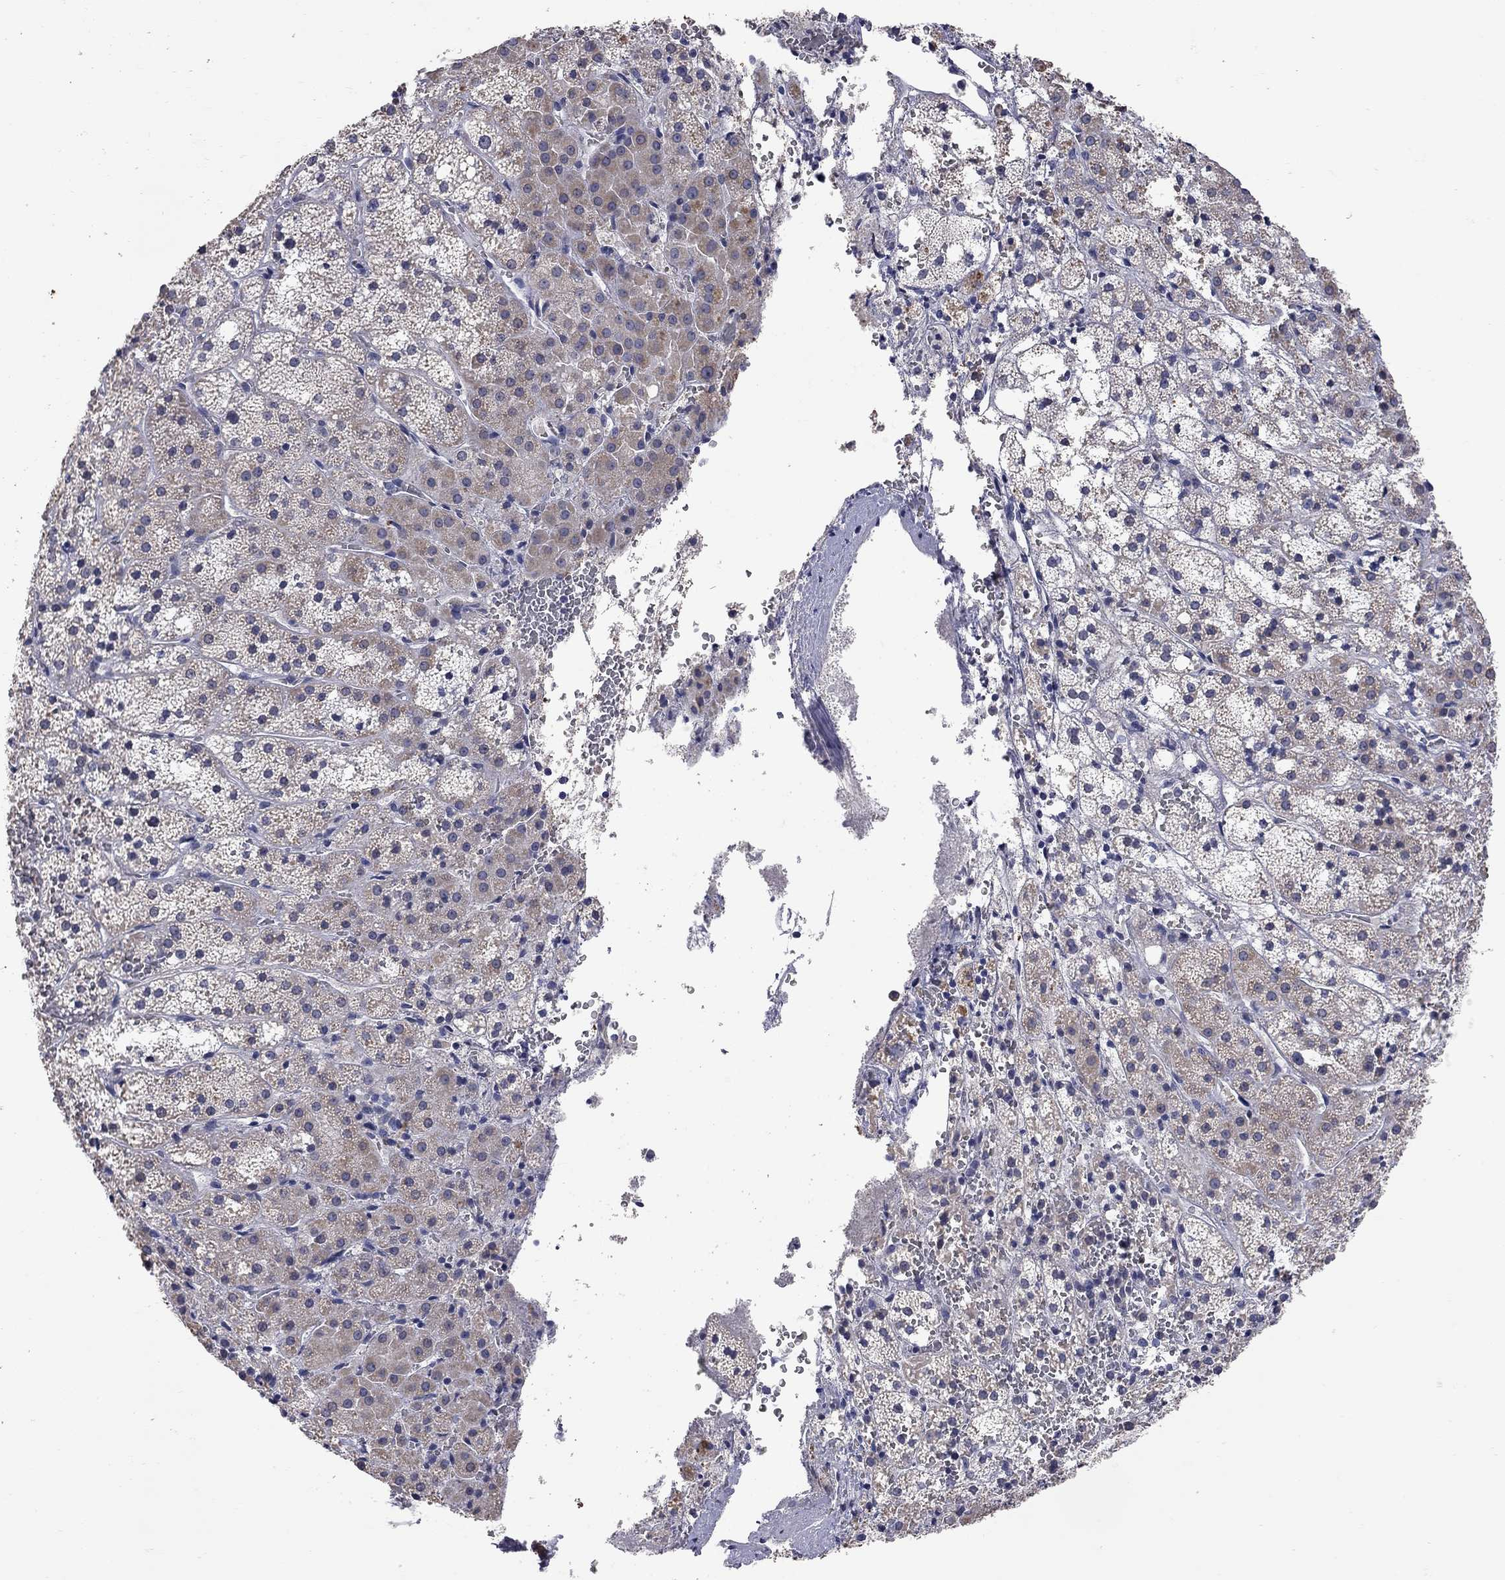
{"staining": {"intensity": "moderate", "quantity": "<25%", "location": "cytoplasmic/membranous"}, "tissue": "adrenal gland", "cell_type": "Glandular cells", "image_type": "normal", "snomed": [{"axis": "morphology", "description": "Normal tissue, NOS"}, {"axis": "topography", "description": "Adrenal gland"}], "caption": "DAB (3,3'-diaminobenzidine) immunohistochemical staining of unremarkable human adrenal gland shows moderate cytoplasmic/membranous protein positivity in about <25% of glandular cells.", "gene": "NOS2", "patient": {"sex": "male", "age": 53}}